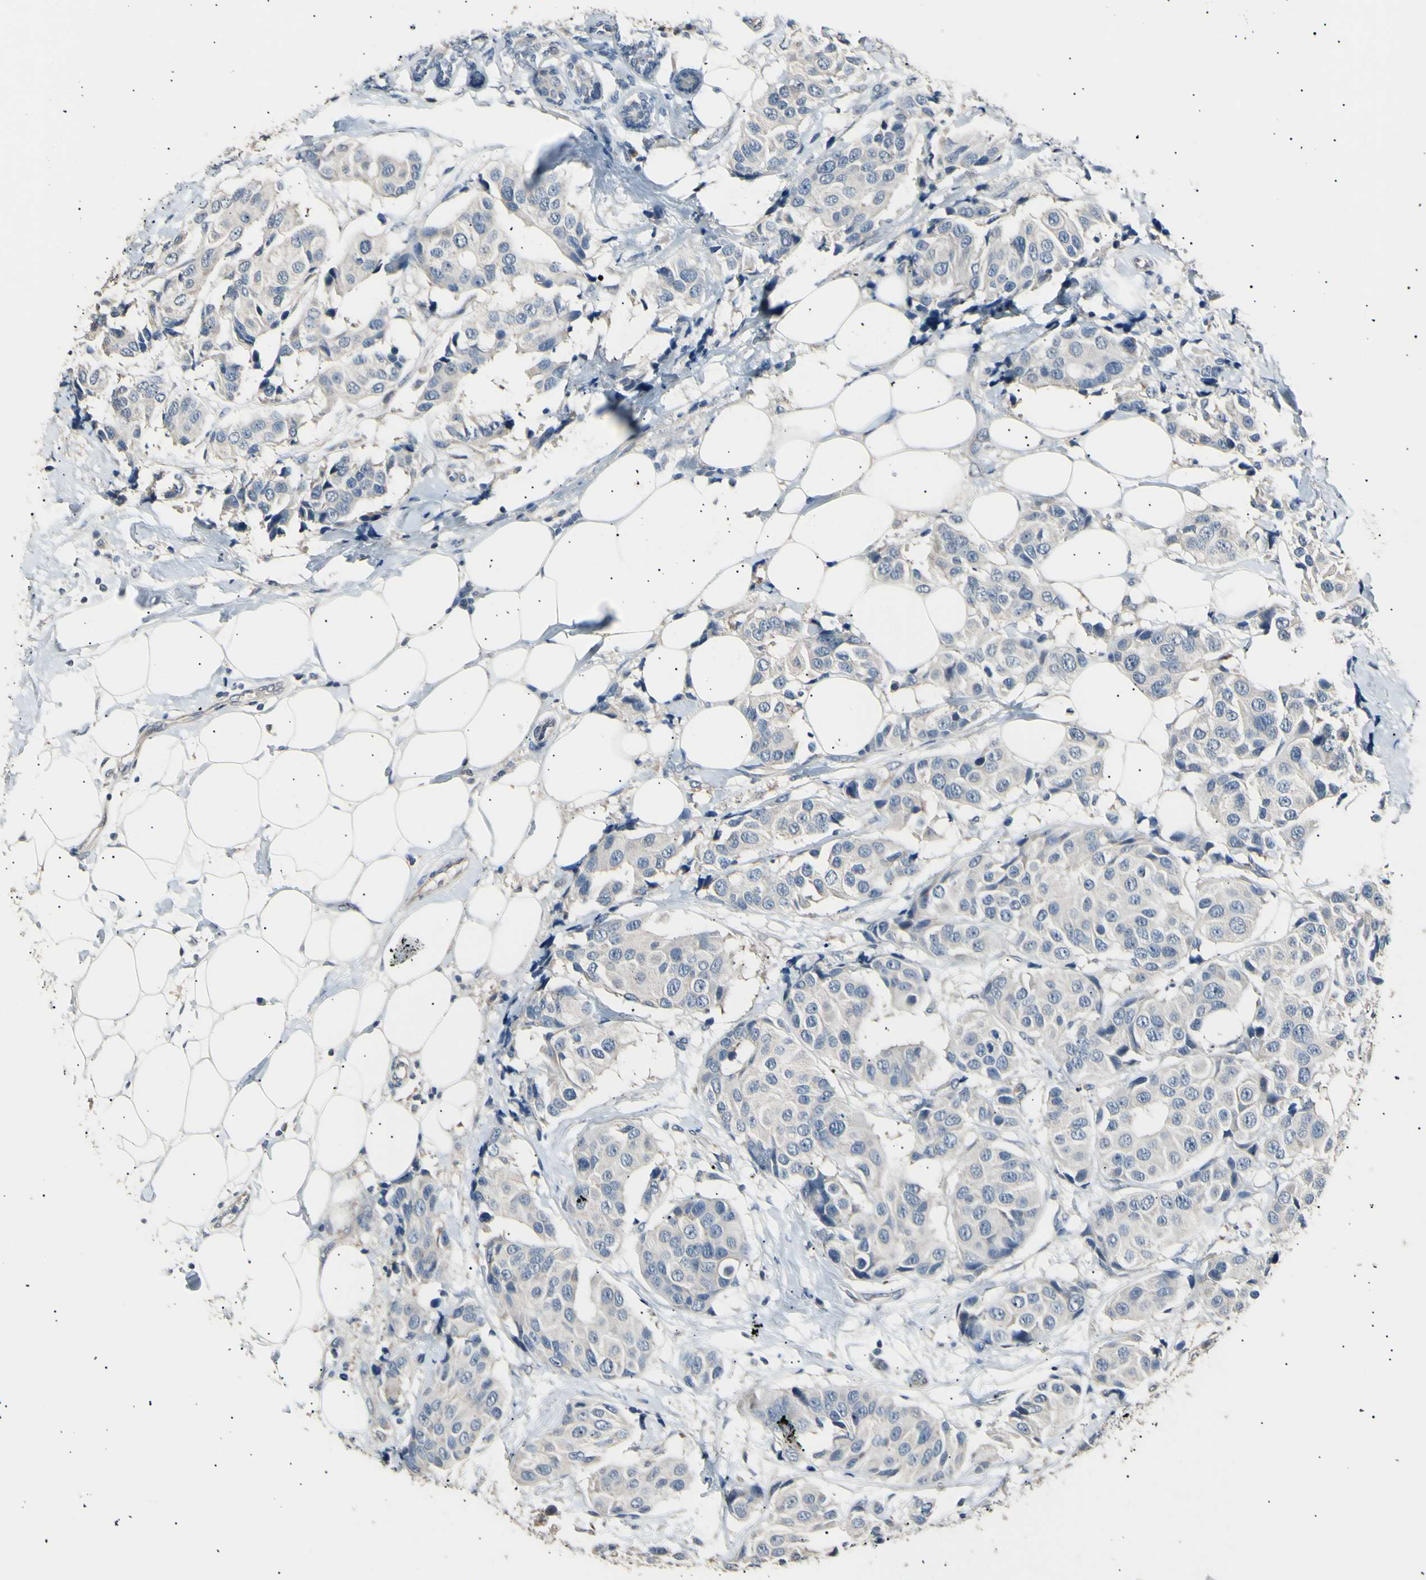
{"staining": {"intensity": "negative", "quantity": "none", "location": "none"}, "tissue": "breast cancer", "cell_type": "Tumor cells", "image_type": "cancer", "snomed": [{"axis": "morphology", "description": "Normal tissue, NOS"}, {"axis": "morphology", "description": "Duct carcinoma"}, {"axis": "topography", "description": "Breast"}], "caption": "This histopathology image is of breast cancer (intraductal carcinoma) stained with immunohistochemistry (IHC) to label a protein in brown with the nuclei are counter-stained blue. There is no staining in tumor cells. (Brightfield microscopy of DAB (3,3'-diaminobenzidine) immunohistochemistry at high magnification).", "gene": "LDLR", "patient": {"sex": "female", "age": 39}}